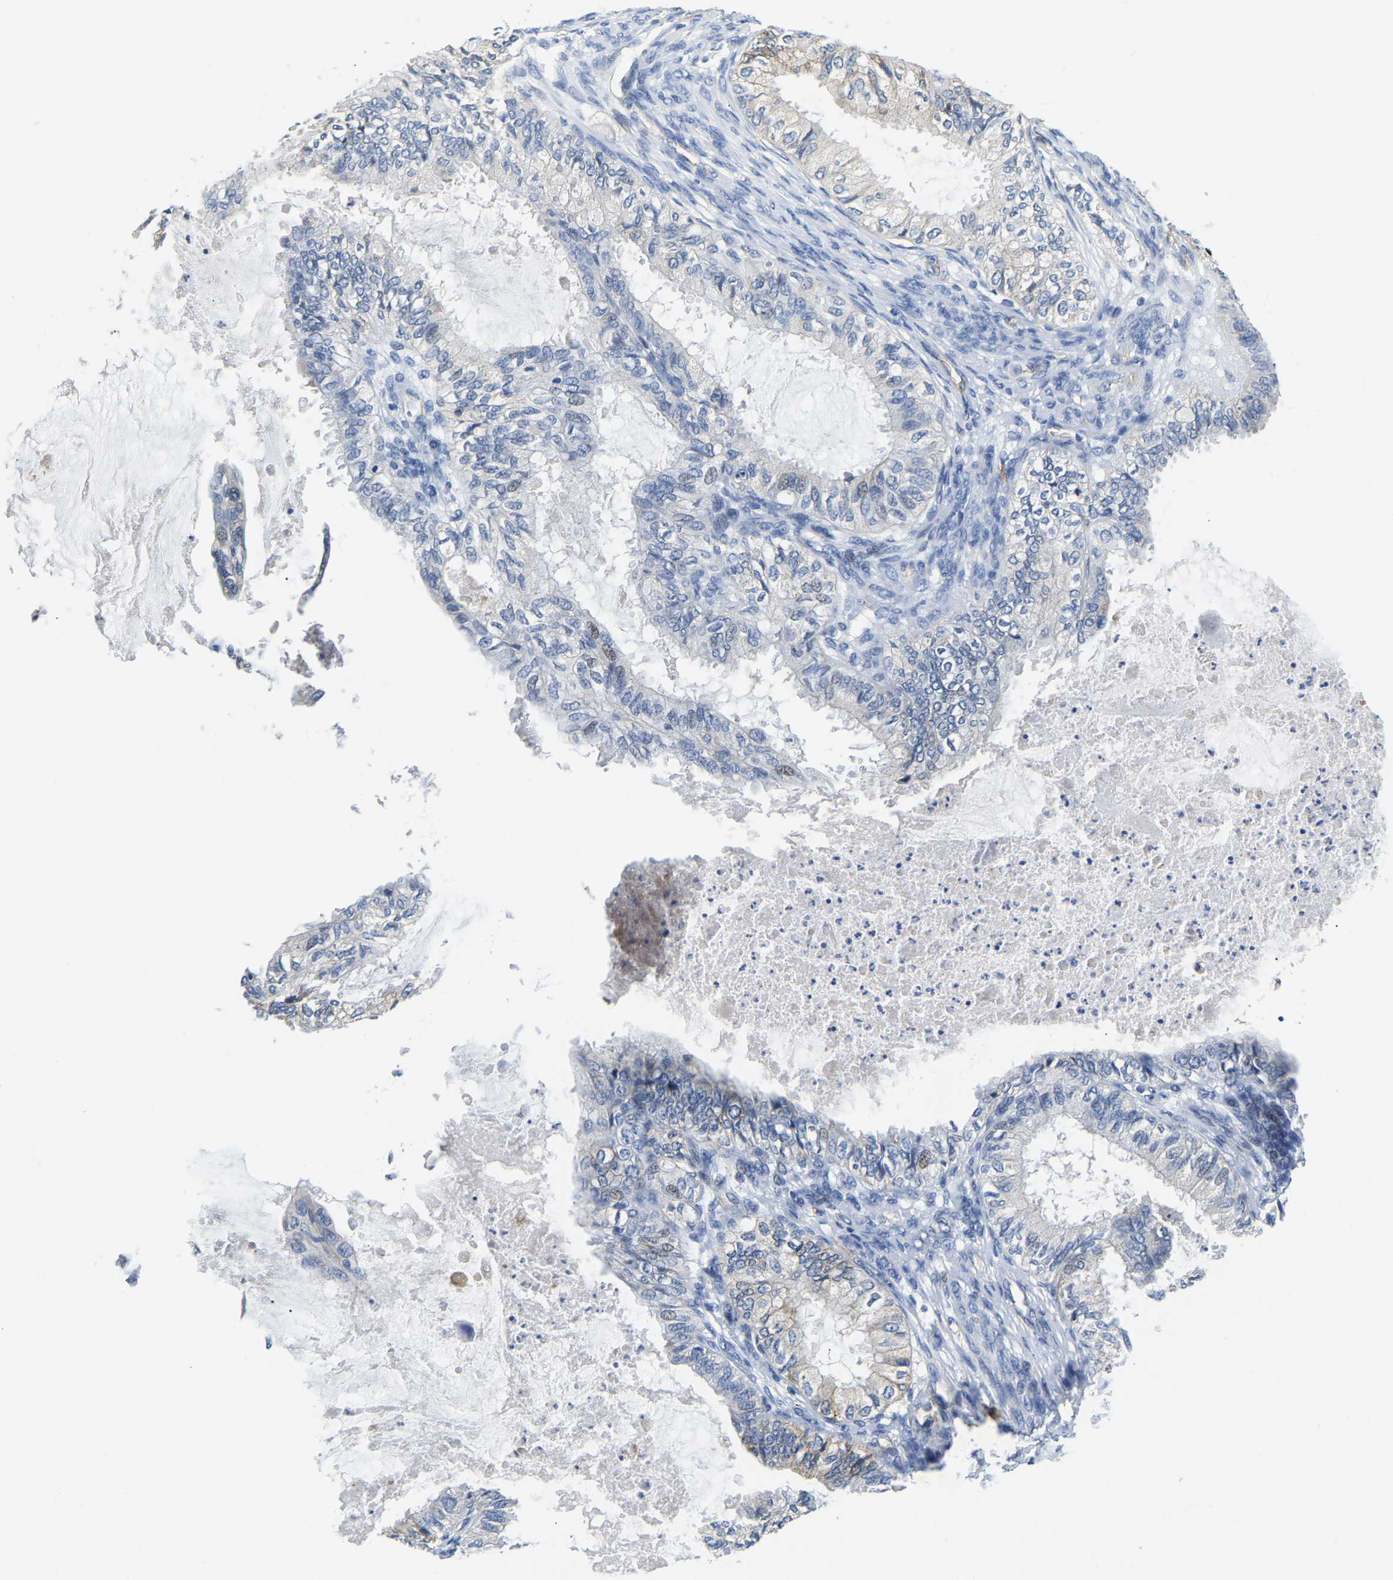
{"staining": {"intensity": "negative", "quantity": "none", "location": "none"}, "tissue": "cervical cancer", "cell_type": "Tumor cells", "image_type": "cancer", "snomed": [{"axis": "morphology", "description": "Normal tissue, NOS"}, {"axis": "morphology", "description": "Adenocarcinoma, NOS"}, {"axis": "topography", "description": "Cervix"}, {"axis": "topography", "description": "Endometrium"}], "caption": "Cervical cancer (adenocarcinoma) was stained to show a protein in brown. There is no significant expression in tumor cells. Nuclei are stained in blue.", "gene": "ITGA2", "patient": {"sex": "female", "age": 86}}